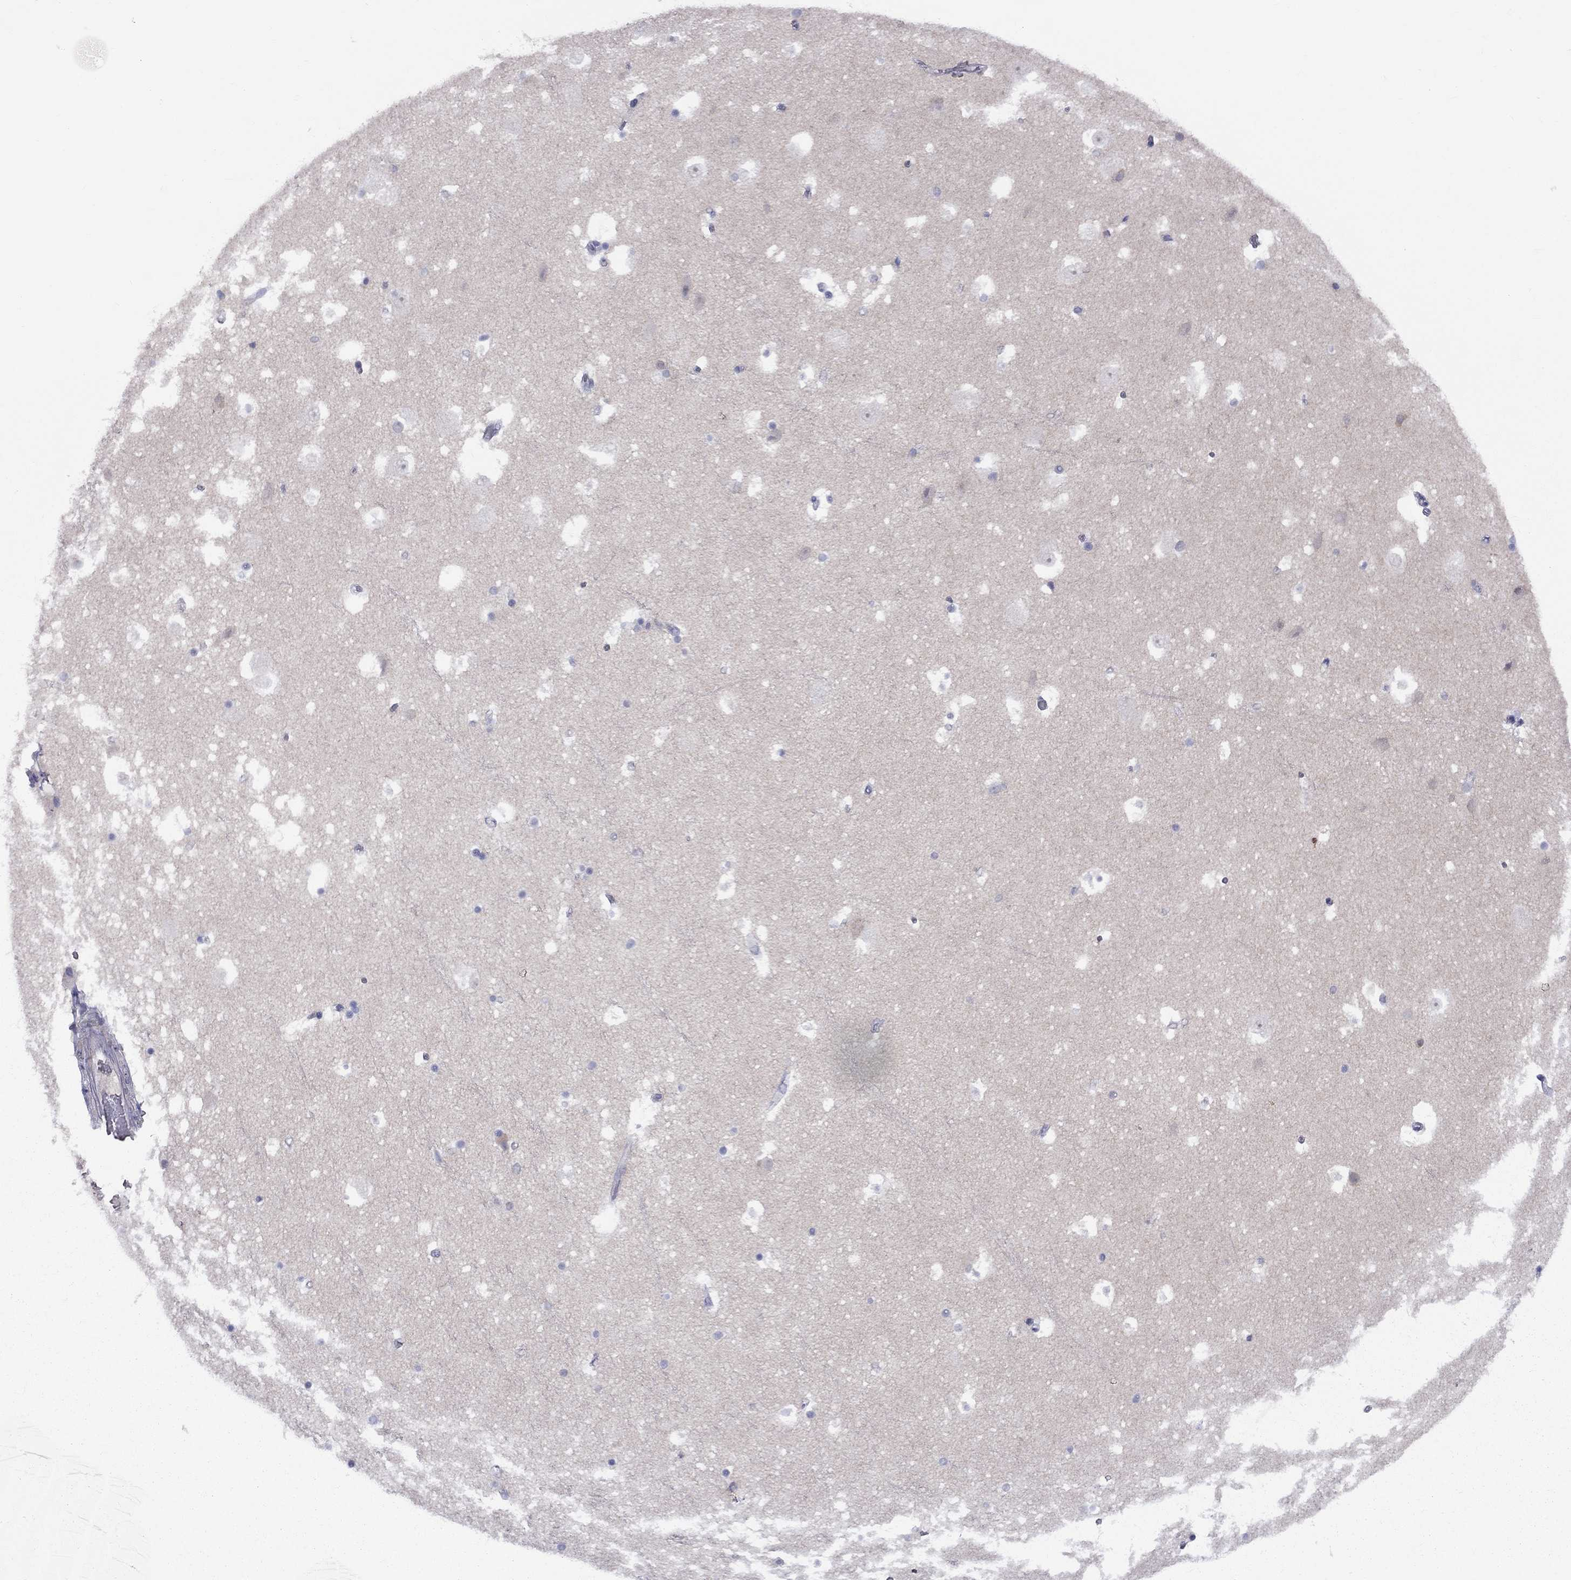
{"staining": {"intensity": "negative", "quantity": "none", "location": "none"}, "tissue": "hippocampus", "cell_type": "Glial cells", "image_type": "normal", "snomed": [{"axis": "morphology", "description": "Normal tissue, NOS"}, {"axis": "topography", "description": "Hippocampus"}], "caption": "Immunohistochemistry (IHC) of unremarkable human hippocampus reveals no expression in glial cells.", "gene": "CACNA1A", "patient": {"sex": "male", "age": 51}}